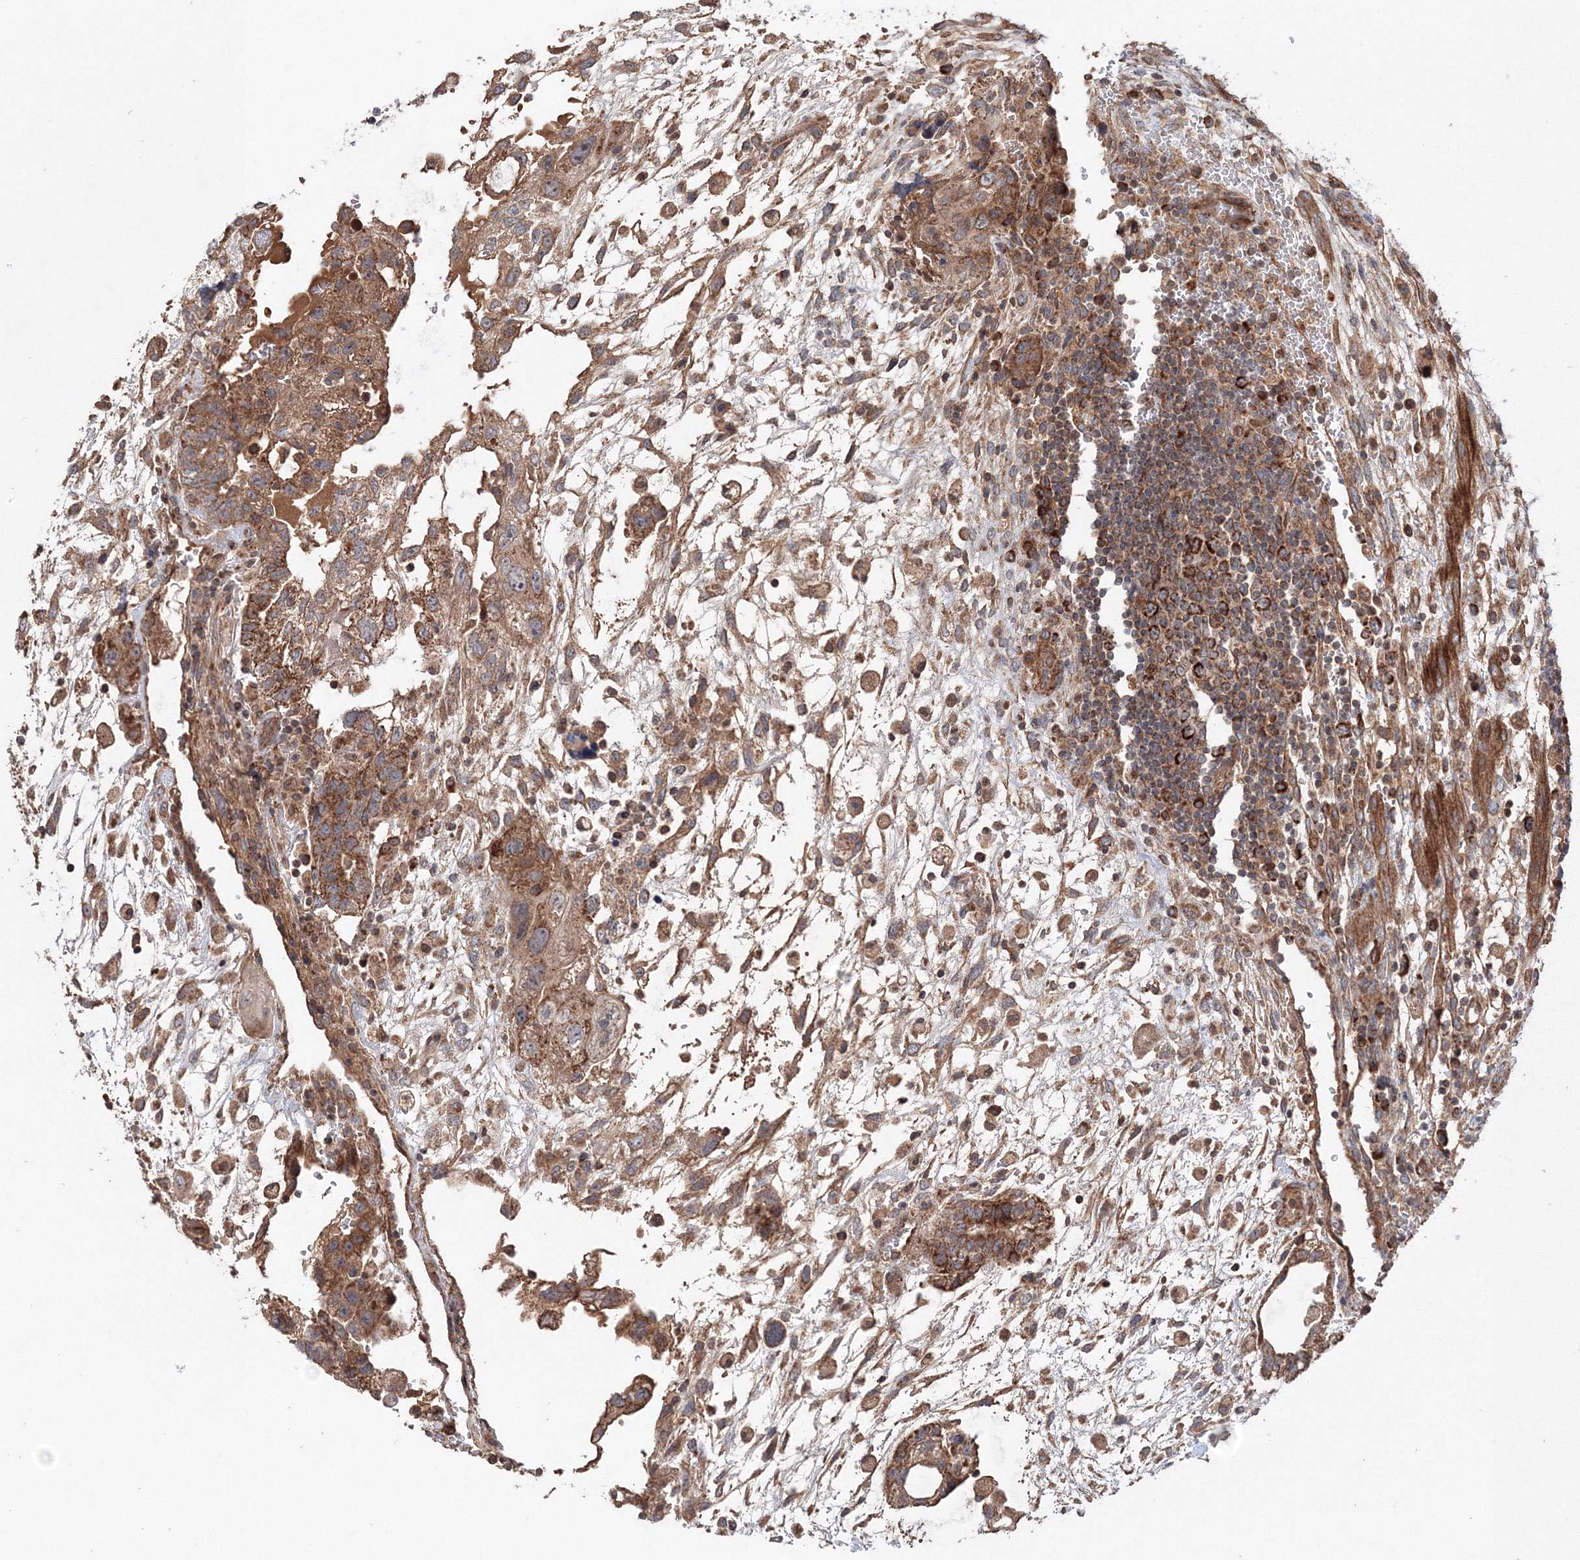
{"staining": {"intensity": "moderate", "quantity": ">75%", "location": "cytoplasmic/membranous"}, "tissue": "testis cancer", "cell_type": "Tumor cells", "image_type": "cancer", "snomed": [{"axis": "morphology", "description": "Carcinoma, Embryonal, NOS"}, {"axis": "topography", "description": "Testis"}], "caption": "A medium amount of moderate cytoplasmic/membranous positivity is present in approximately >75% of tumor cells in testis embryonal carcinoma tissue.", "gene": "NOA1", "patient": {"sex": "male", "age": 36}}